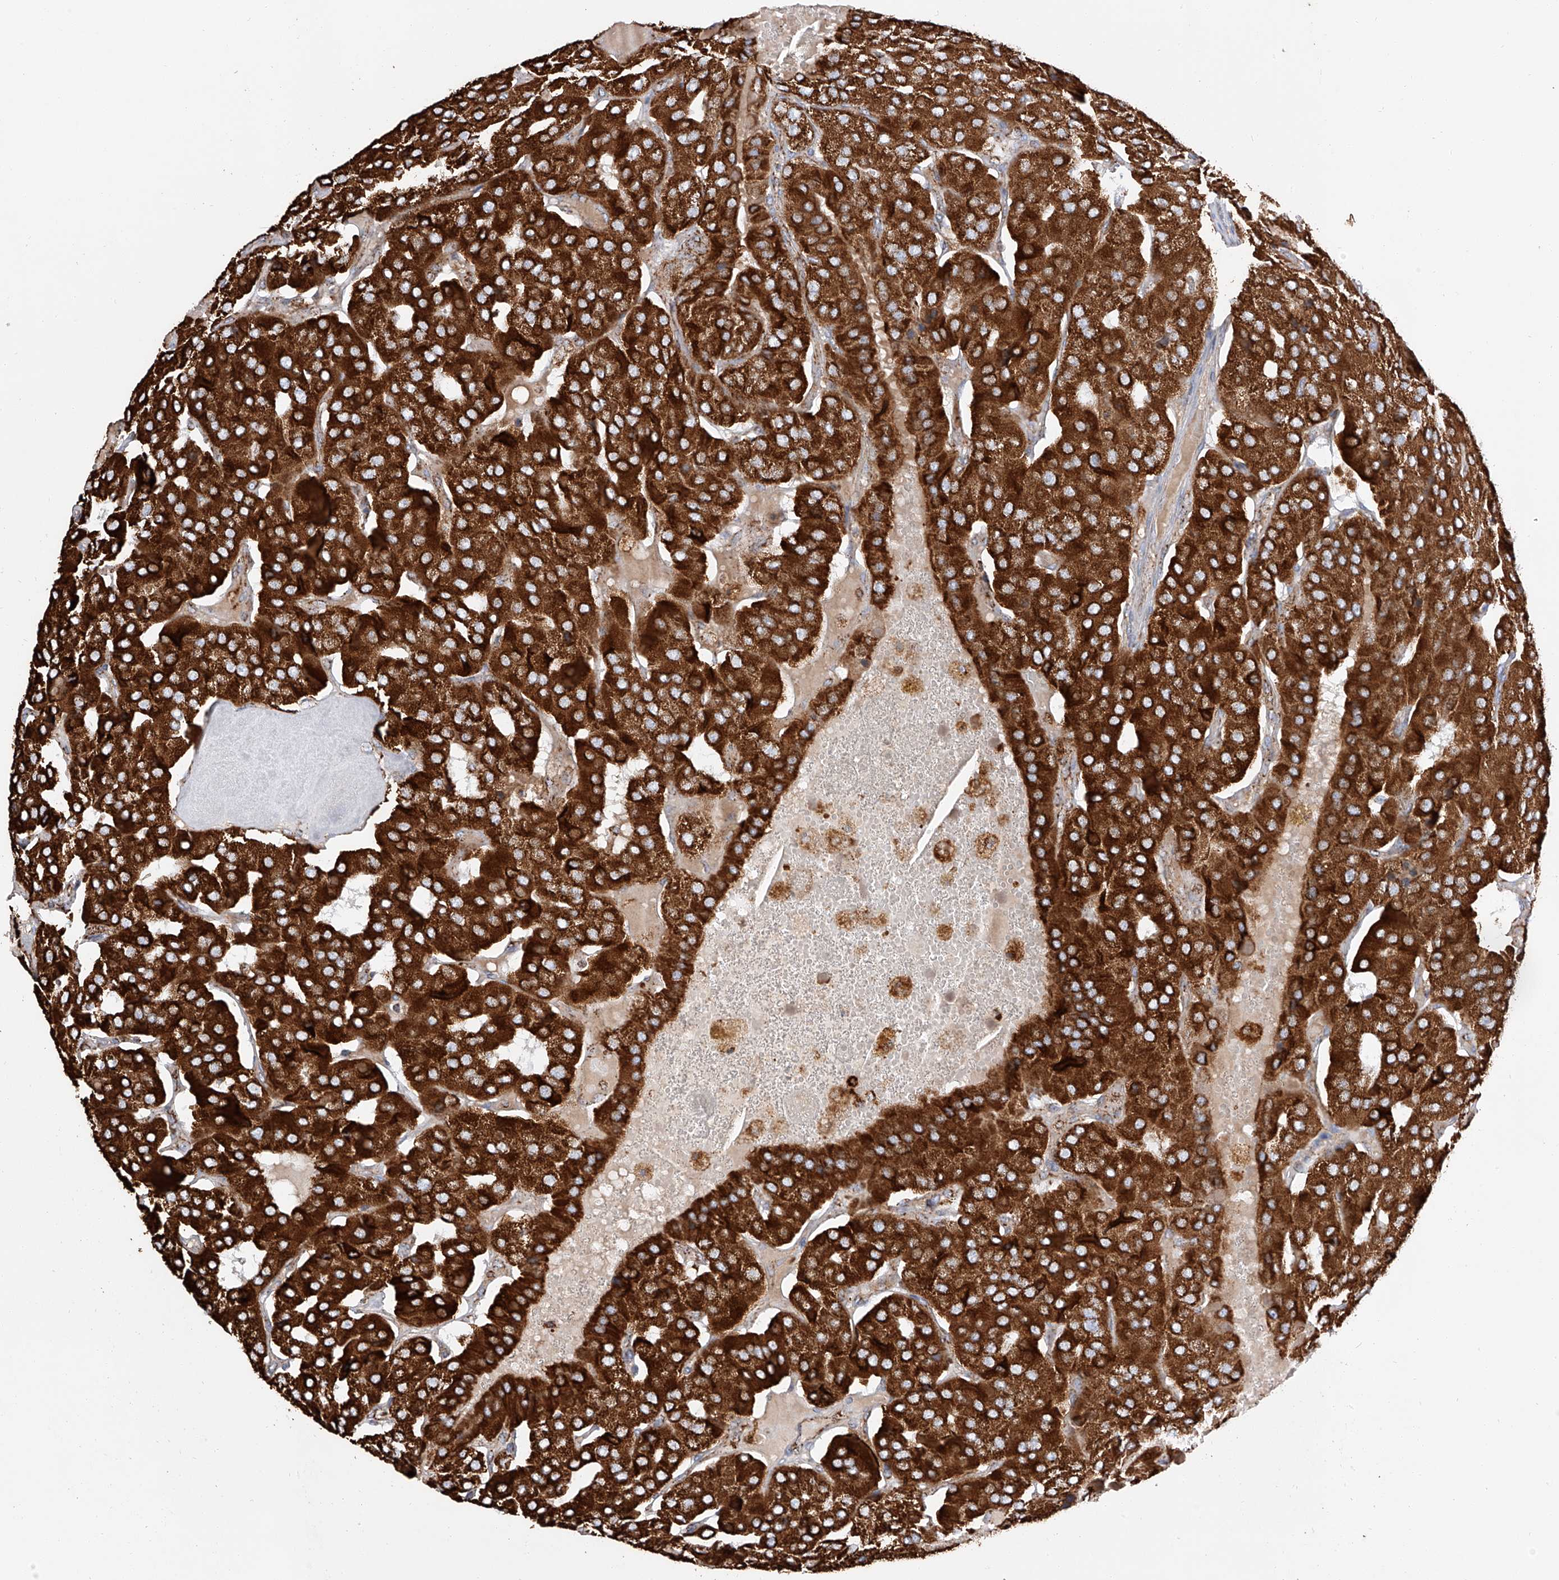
{"staining": {"intensity": "strong", "quantity": ">75%", "location": "cytoplasmic/membranous"}, "tissue": "parathyroid gland", "cell_type": "Glandular cells", "image_type": "normal", "snomed": [{"axis": "morphology", "description": "Normal tissue, NOS"}, {"axis": "morphology", "description": "Adenoma, NOS"}, {"axis": "topography", "description": "Parathyroid gland"}], "caption": "Glandular cells exhibit strong cytoplasmic/membranous staining in about >75% of cells in normal parathyroid gland.", "gene": "TTC27", "patient": {"sex": "female", "age": 86}}